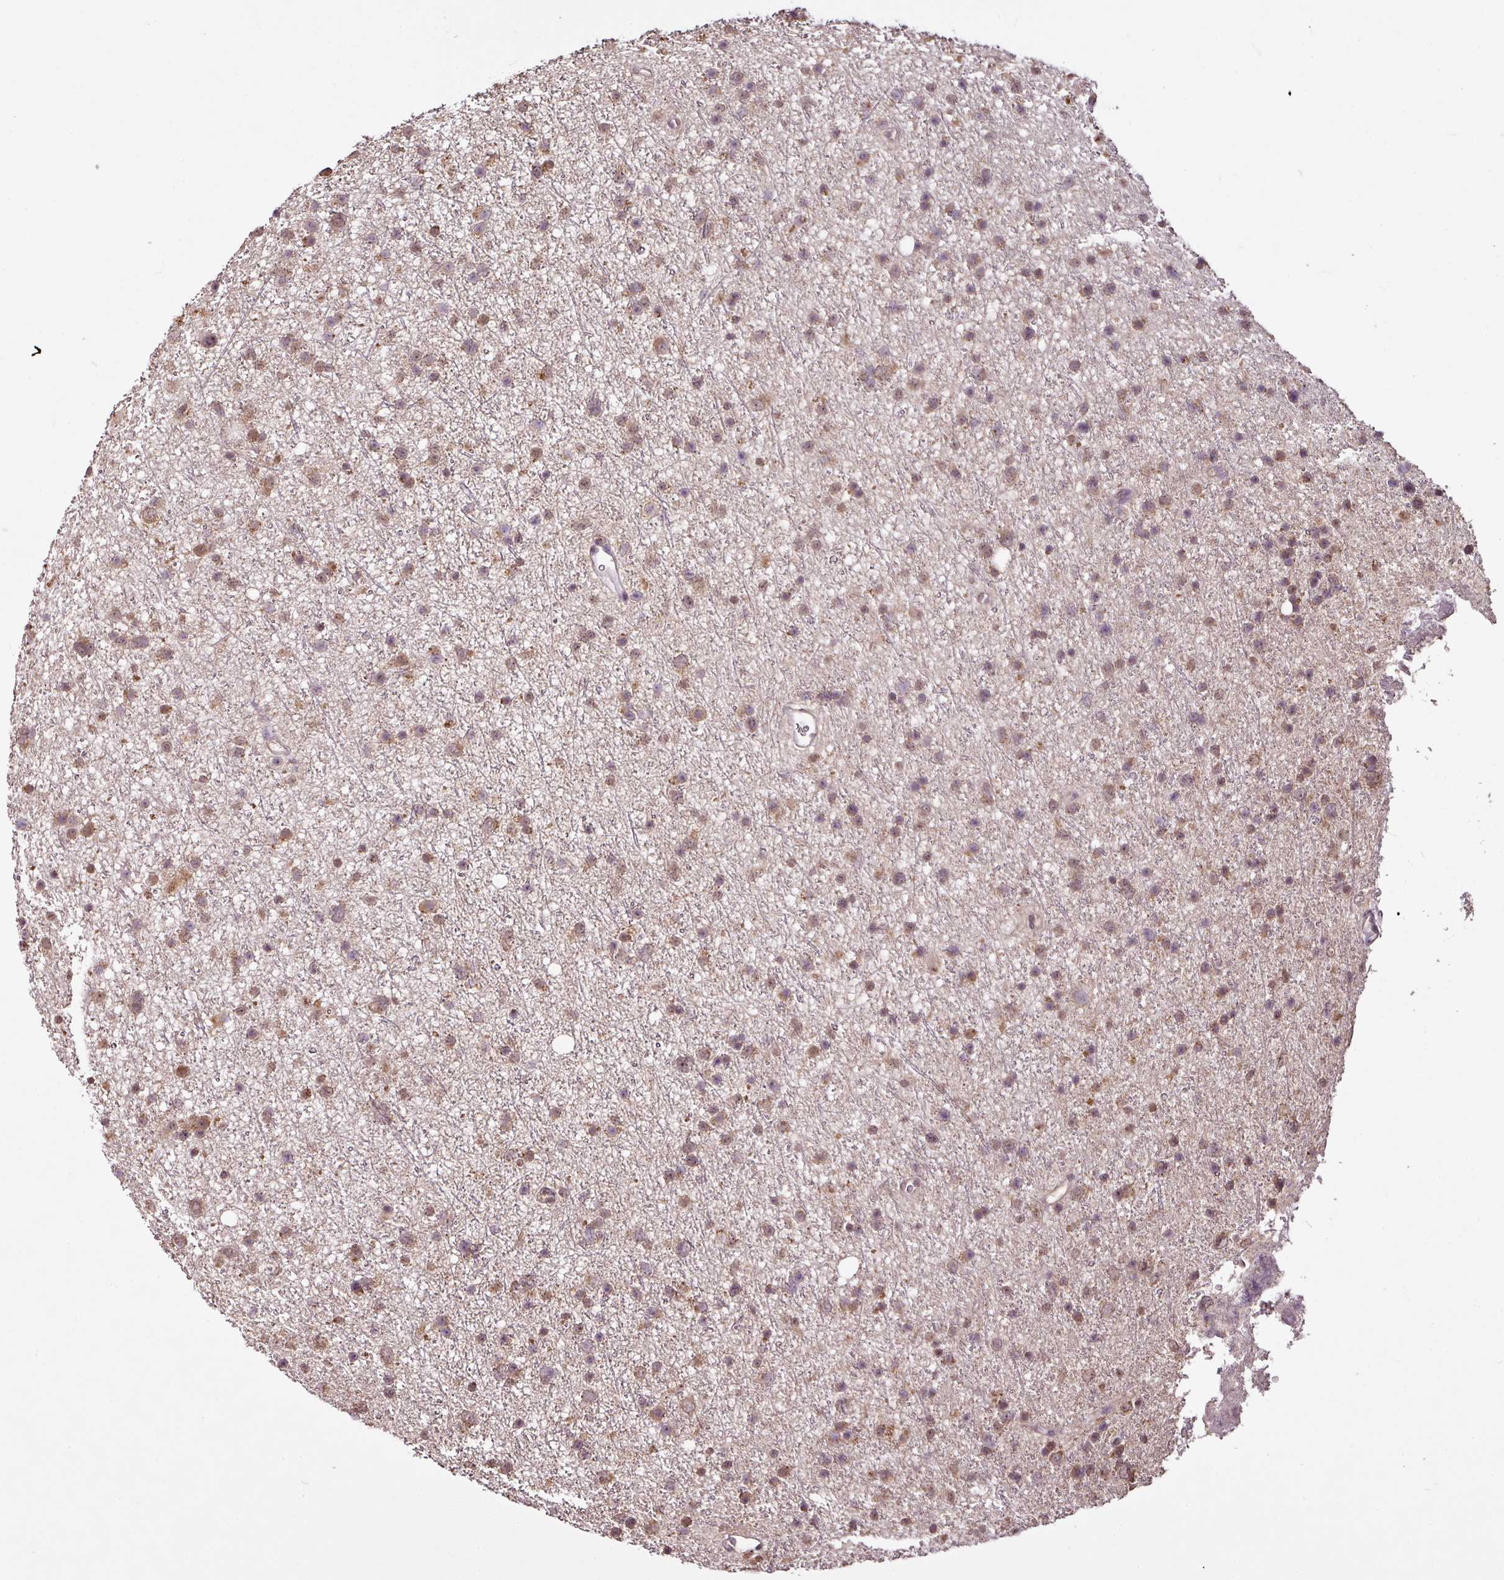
{"staining": {"intensity": "moderate", "quantity": ">75%", "location": "cytoplasmic/membranous"}, "tissue": "glioma", "cell_type": "Tumor cells", "image_type": "cancer", "snomed": [{"axis": "morphology", "description": "Glioma, malignant, Low grade"}, {"axis": "topography", "description": "Cerebral cortex"}], "caption": "Human malignant glioma (low-grade) stained with a protein marker exhibits moderate staining in tumor cells.", "gene": "RPL38", "patient": {"sex": "female", "age": 39}}